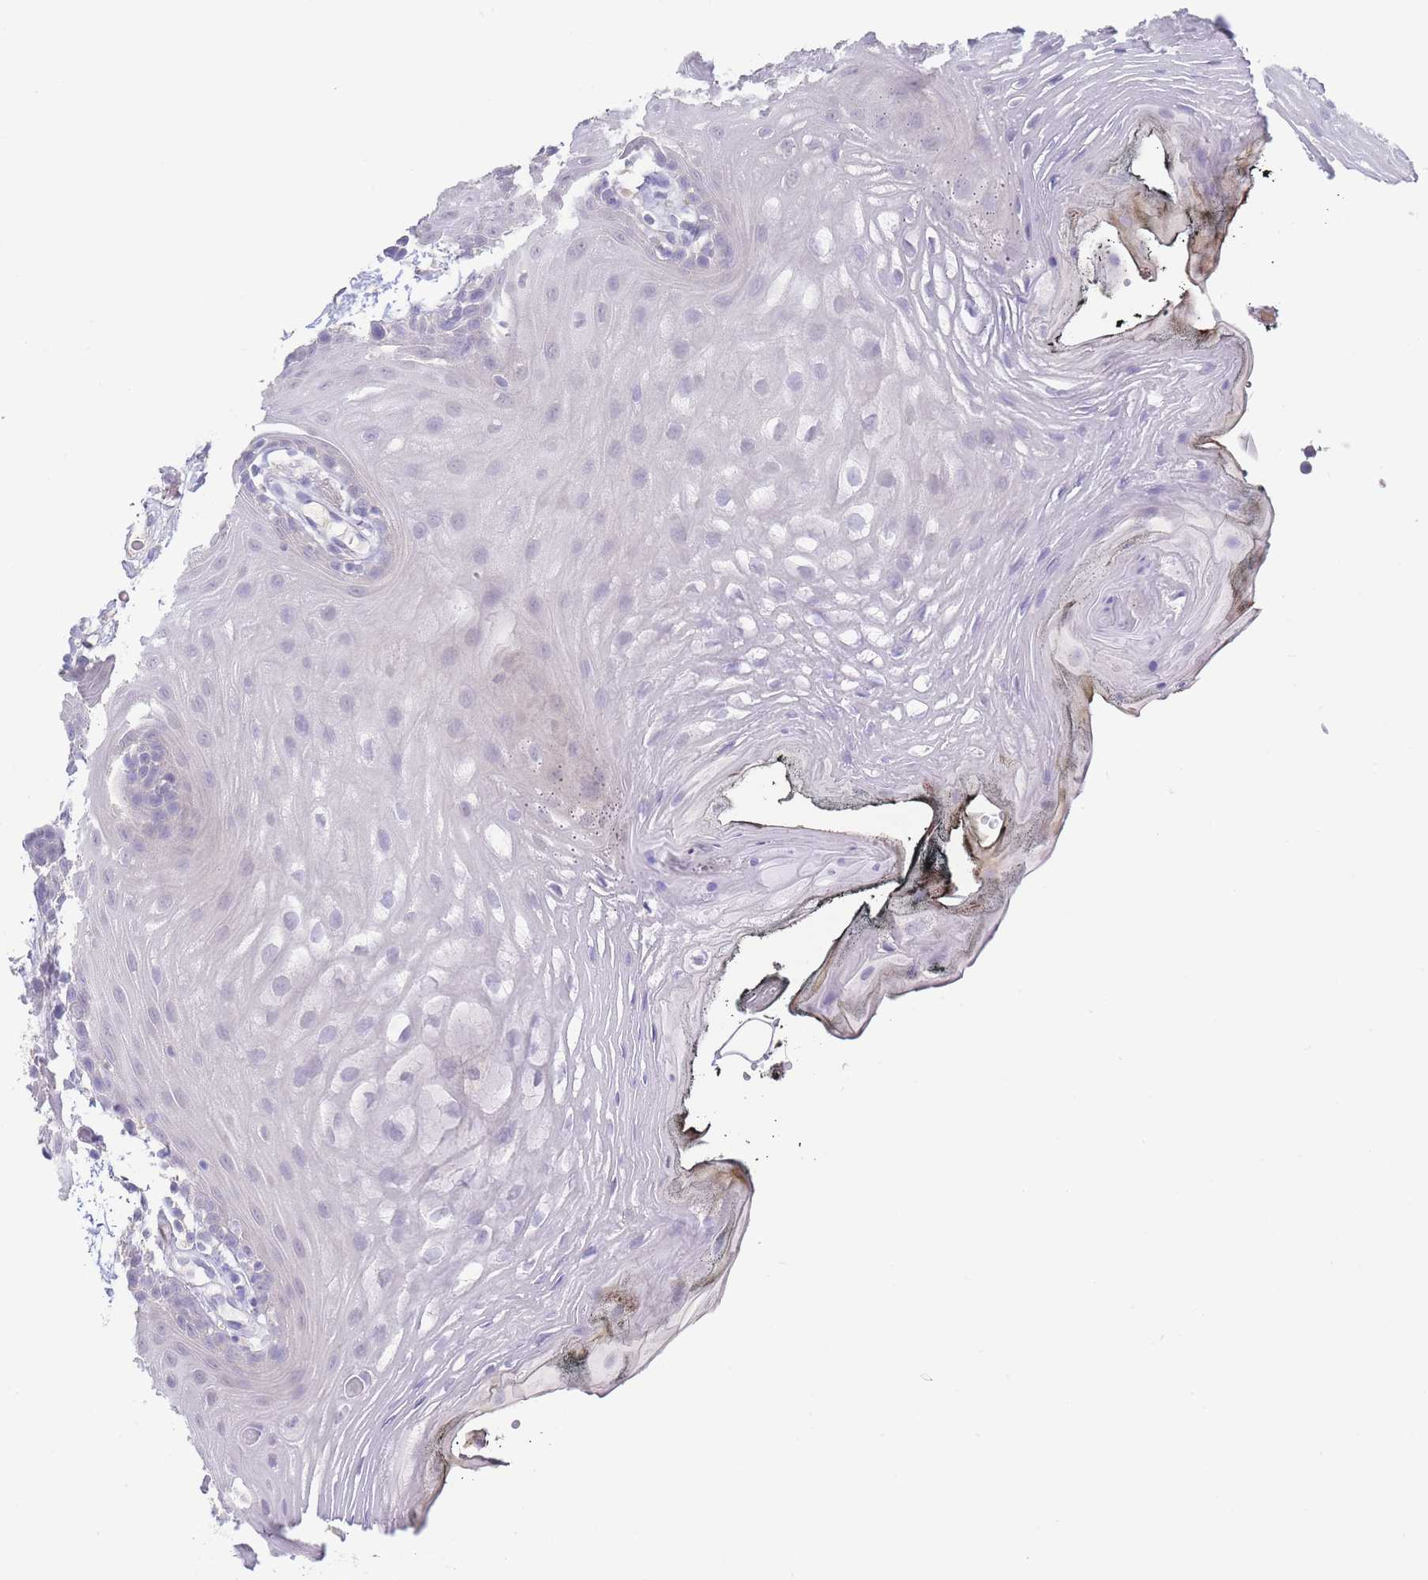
{"staining": {"intensity": "negative", "quantity": "none", "location": "none"}, "tissue": "oral mucosa", "cell_type": "Squamous epithelial cells", "image_type": "normal", "snomed": [{"axis": "morphology", "description": "Normal tissue, NOS"}, {"axis": "topography", "description": "Oral tissue"}, {"axis": "topography", "description": "Tounge, NOS"}], "caption": "The photomicrograph displays no significant expression in squamous epithelial cells of oral mucosa. (DAB (3,3'-diaminobenzidine) immunohistochemistry (IHC) with hematoxylin counter stain).", "gene": "CD37", "patient": {"sex": "female", "age": 81}}